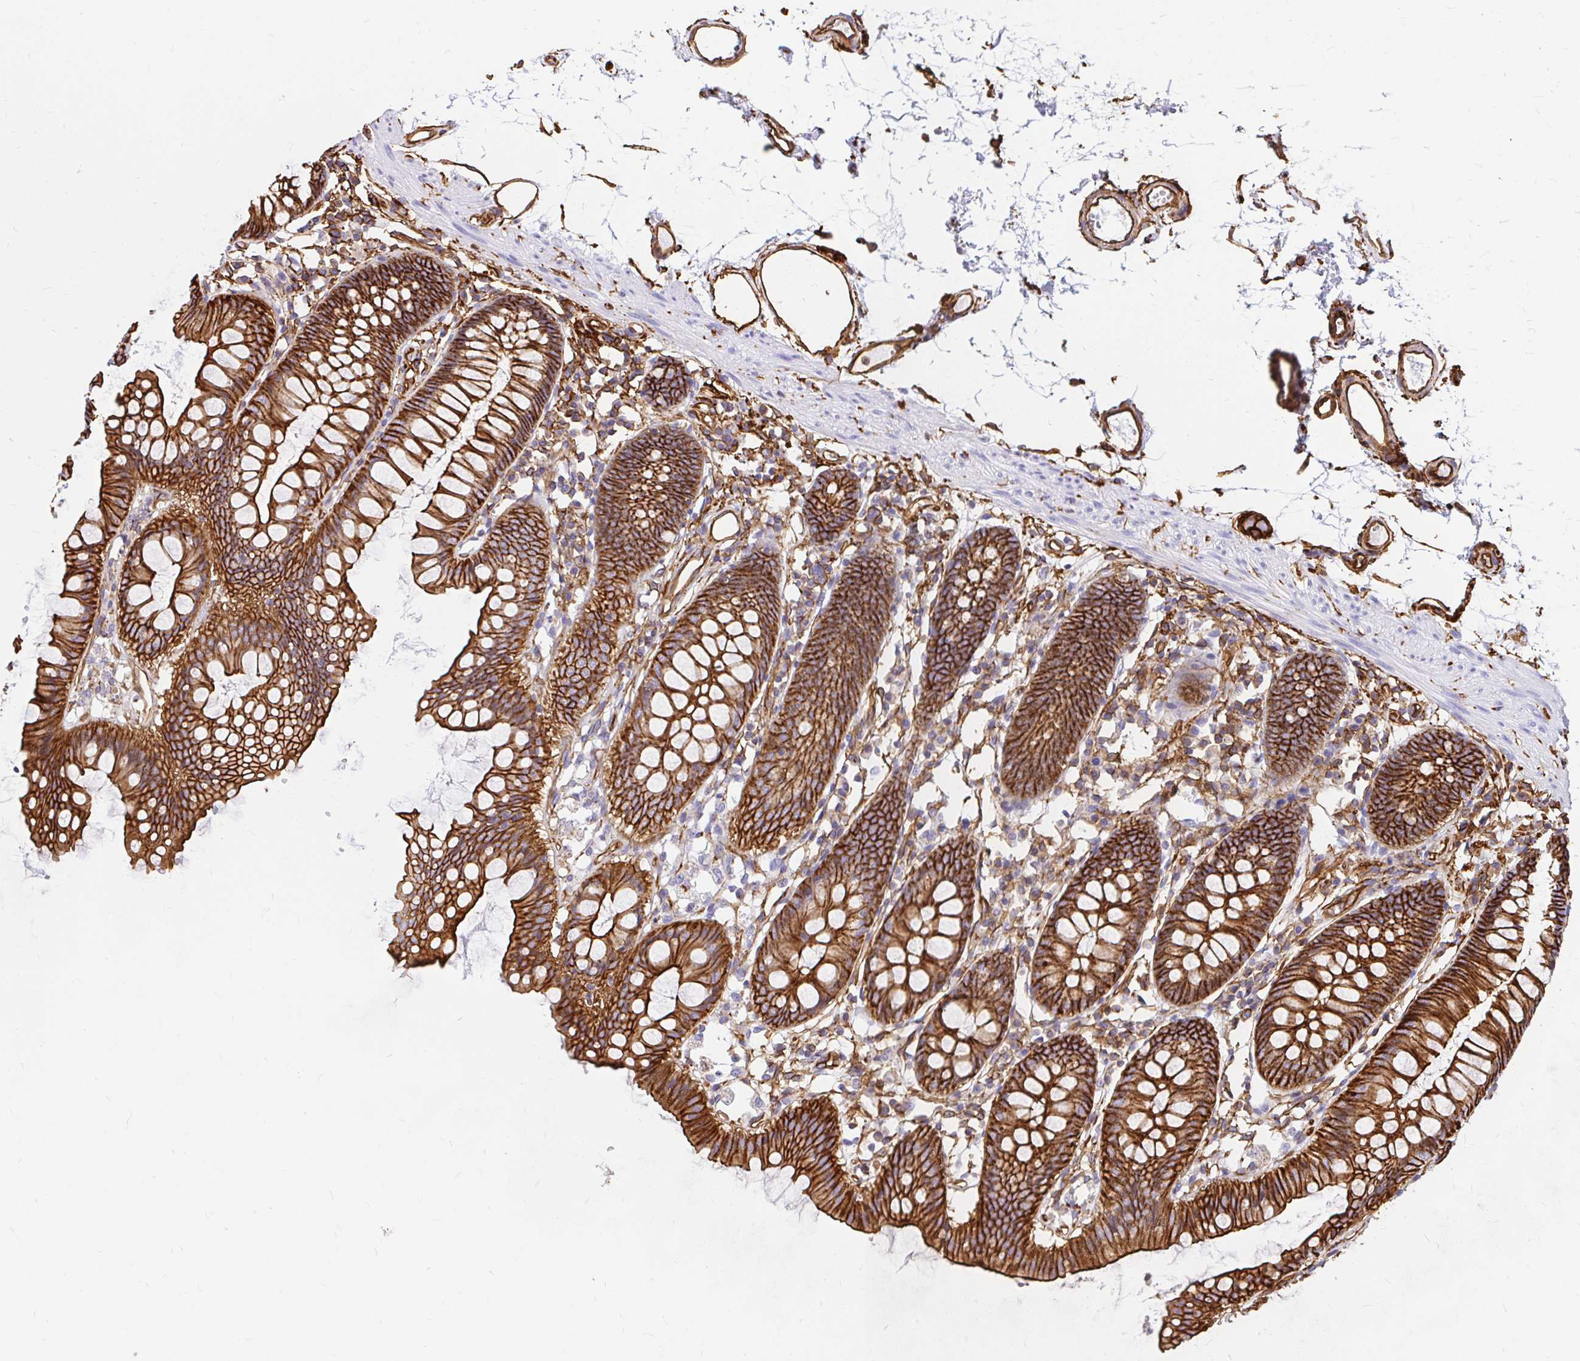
{"staining": {"intensity": "strong", "quantity": ">75%", "location": "cytoplasmic/membranous"}, "tissue": "colon", "cell_type": "Endothelial cells", "image_type": "normal", "snomed": [{"axis": "morphology", "description": "Normal tissue, NOS"}, {"axis": "topography", "description": "Colon"}], "caption": "Colon stained with a brown dye exhibits strong cytoplasmic/membranous positive staining in about >75% of endothelial cells.", "gene": "MAP1LC3B2", "patient": {"sex": "female", "age": 84}}